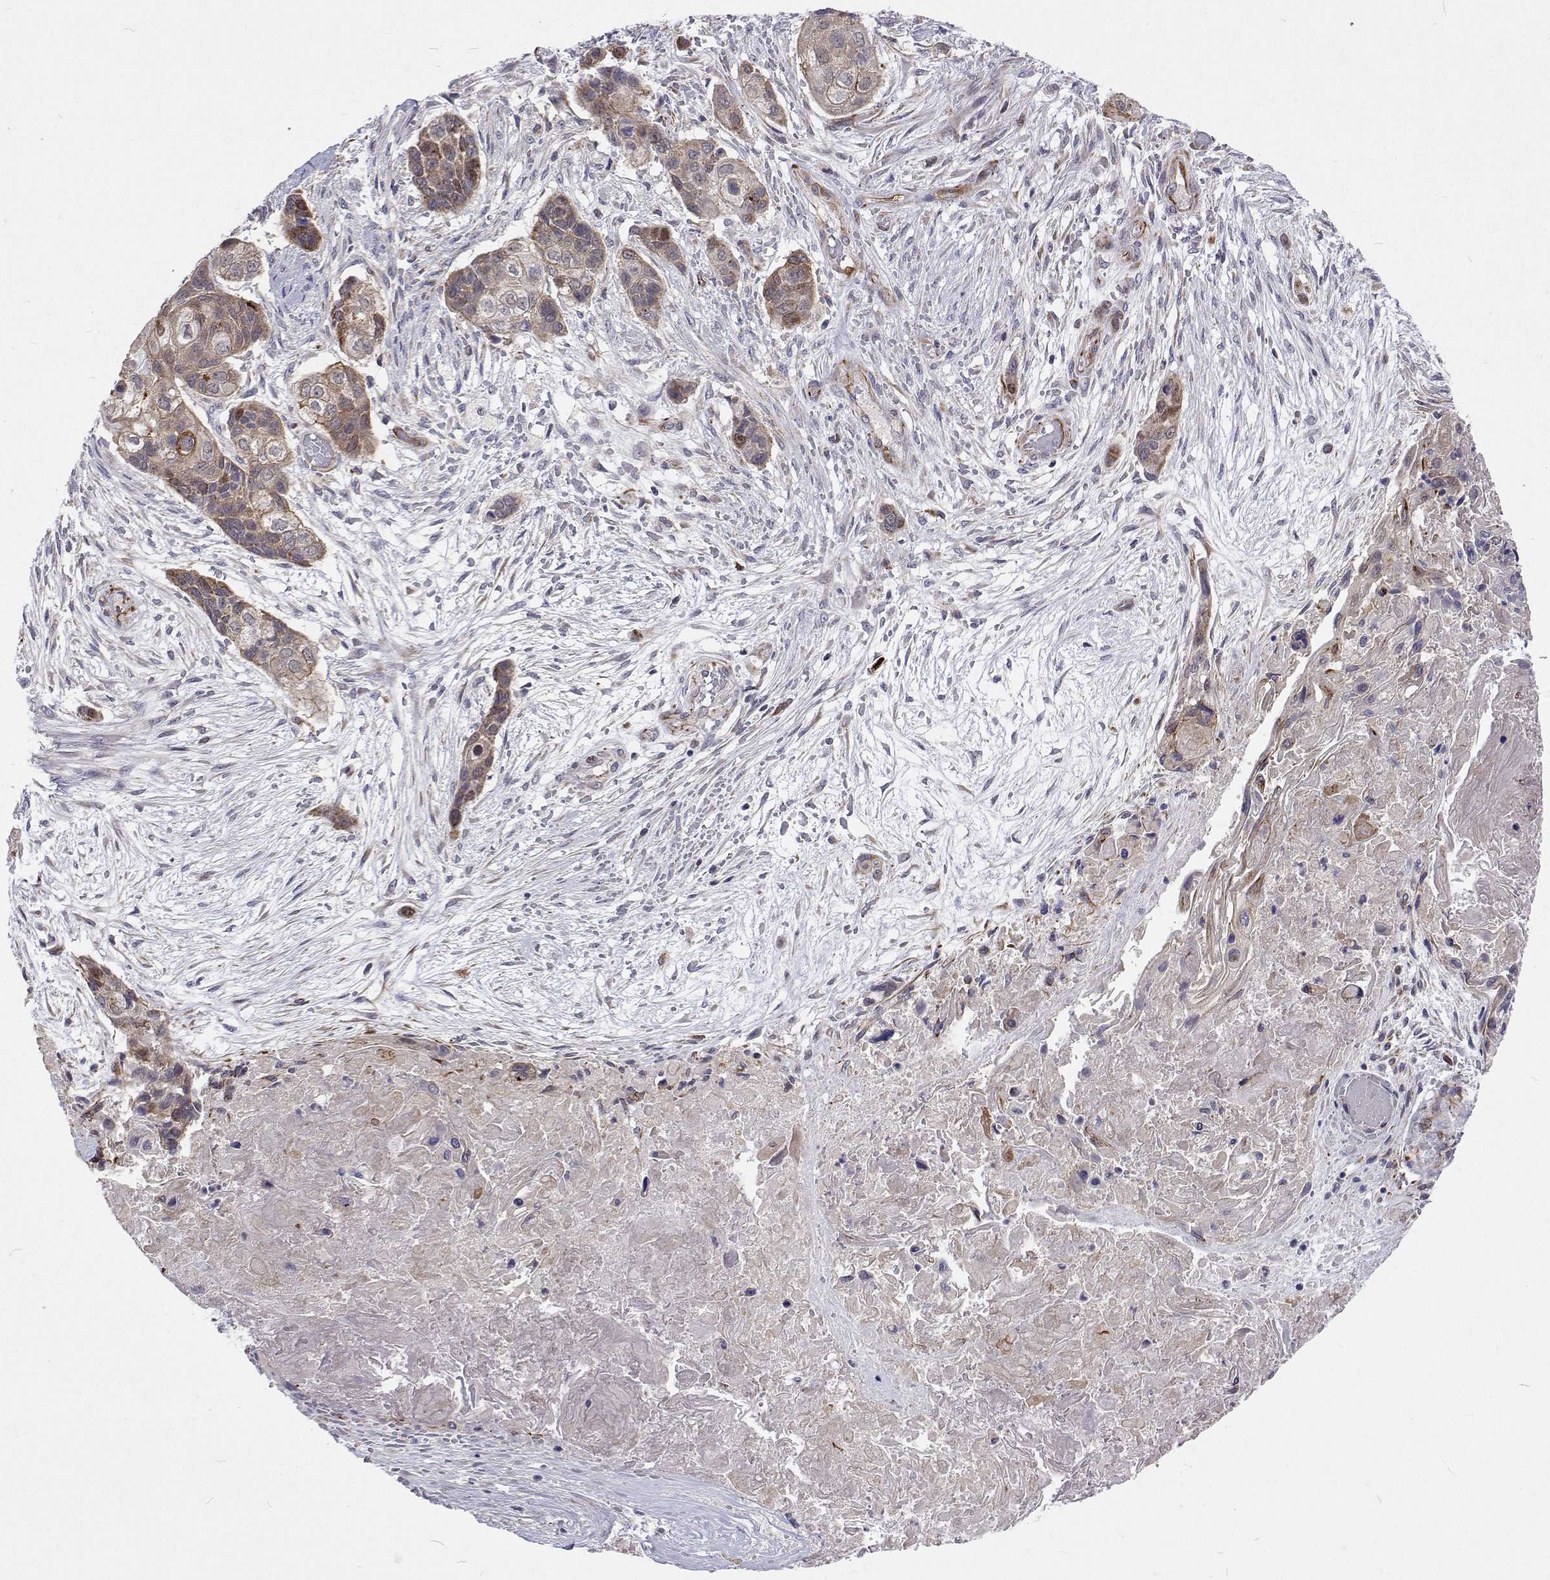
{"staining": {"intensity": "moderate", "quantity": "25%-75%", "location": "cytoplasmic/membranous"}, "tissue": "lung cancer", "cell_type": "Tumor cells", "image_type": "cancer", "snomed": [{"axis": "morphology", "description": "Squamous cell carcinoma, NOS"}, {"axis": "topography", "description": "Lung"}], "caption": "A medium amount of moderate cytoplasmic/membranous staining is seen in approximately 25%-75% of tumor cells in lung squamous cell carcinoma tissue.", "gene": "DHTKD1", "patient": {"sex": "male", "age": 69}}